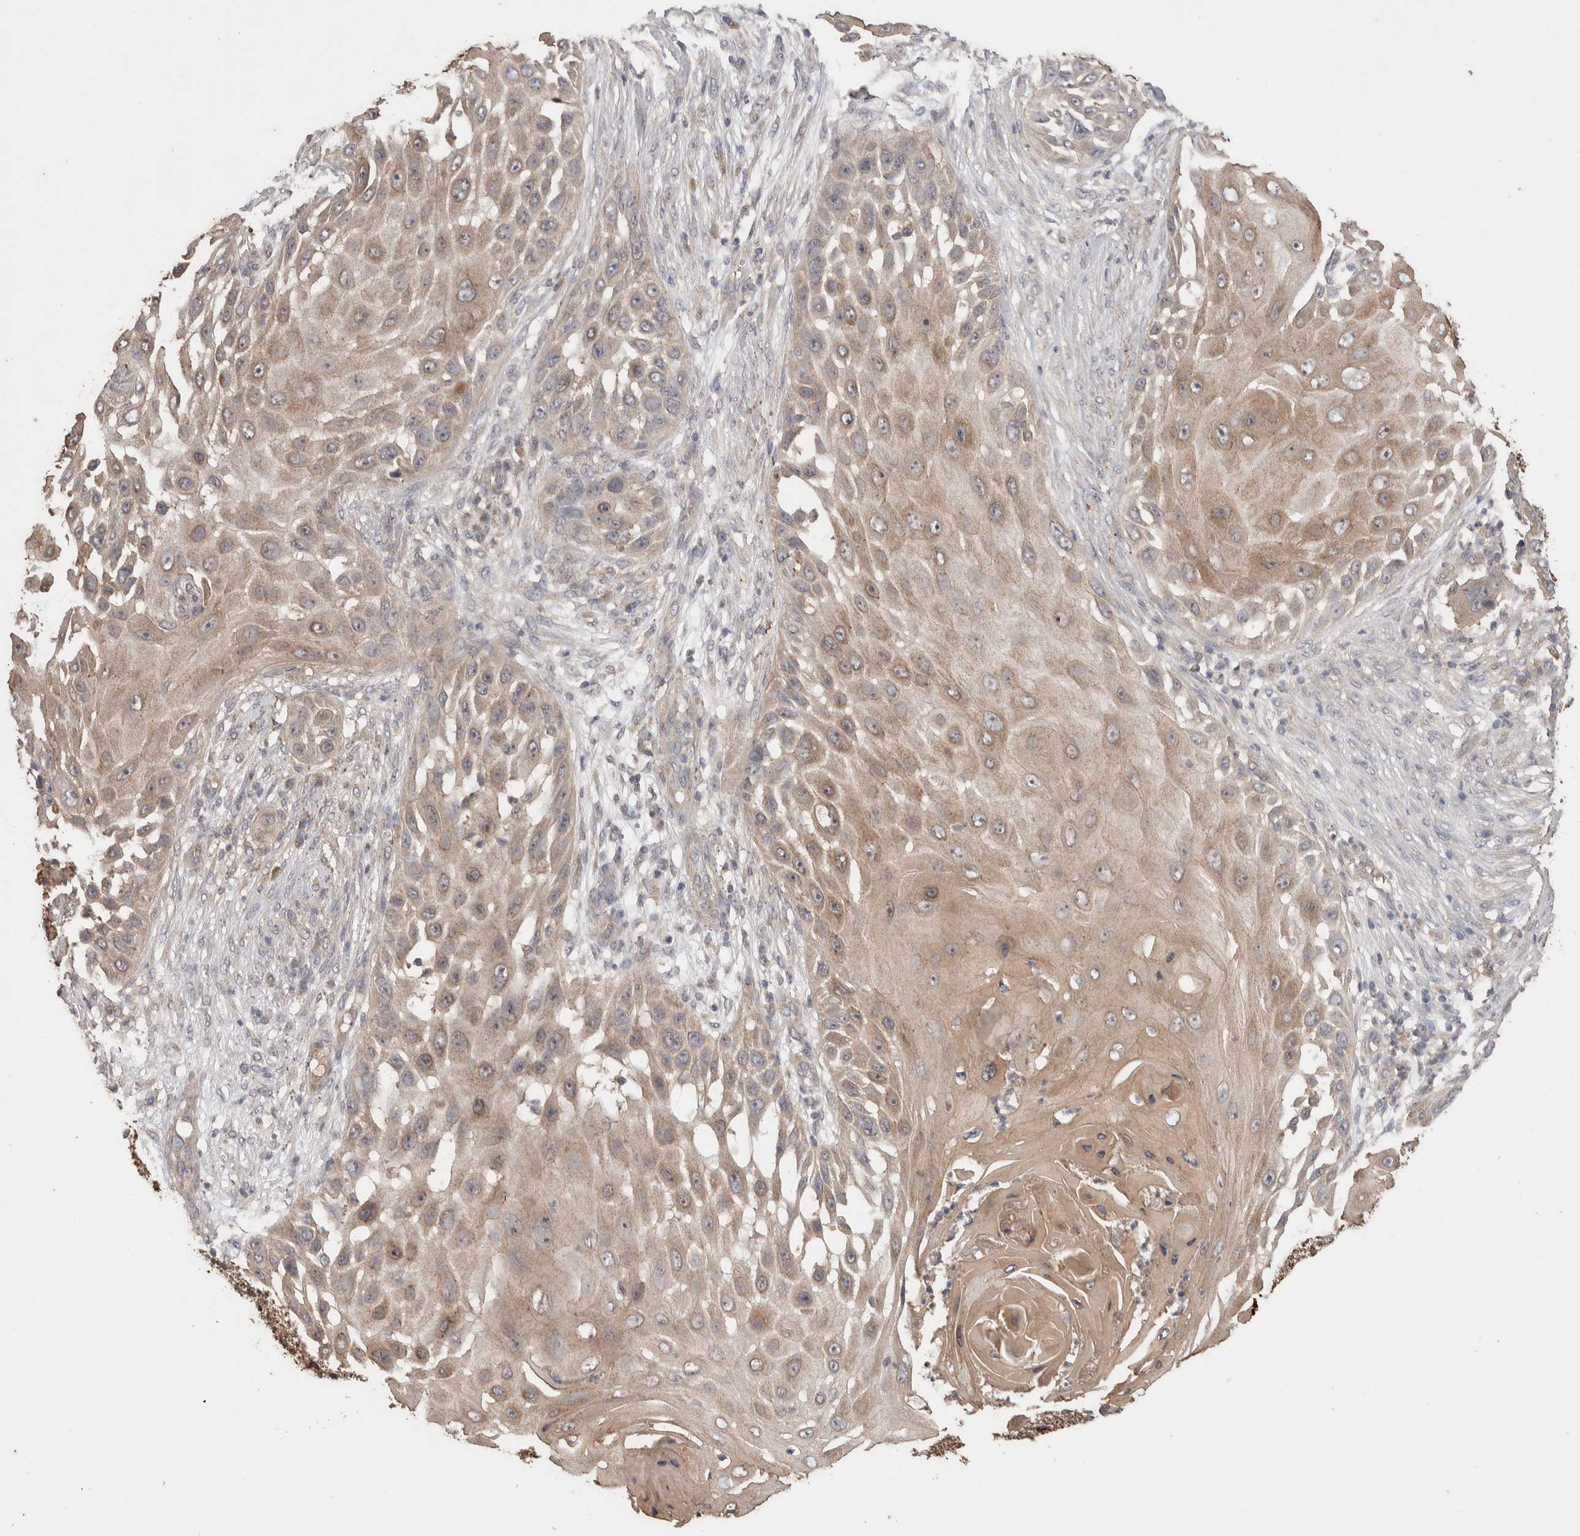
{"staining": {"intensity": "weak", "quantity": ">75%", "location": "cytoplasmic/membranous"}, "tissue": "skin cancer", "cell_type": "Tumor cells", "image_type": "cancer", "snomed": [{"axis": "morphology", "description": "Squamous cell carcinoma, NOS"}, {"axis": "topography", "description": "Skin"}], "caption": "Human skin cancer stained with a brown dye demonstrates weak cytoplasmic/membranous positive staining in about >75% of tumor cells.", "gene": "KCNJ5", "patient": {"sex": "female", "age": 44}}